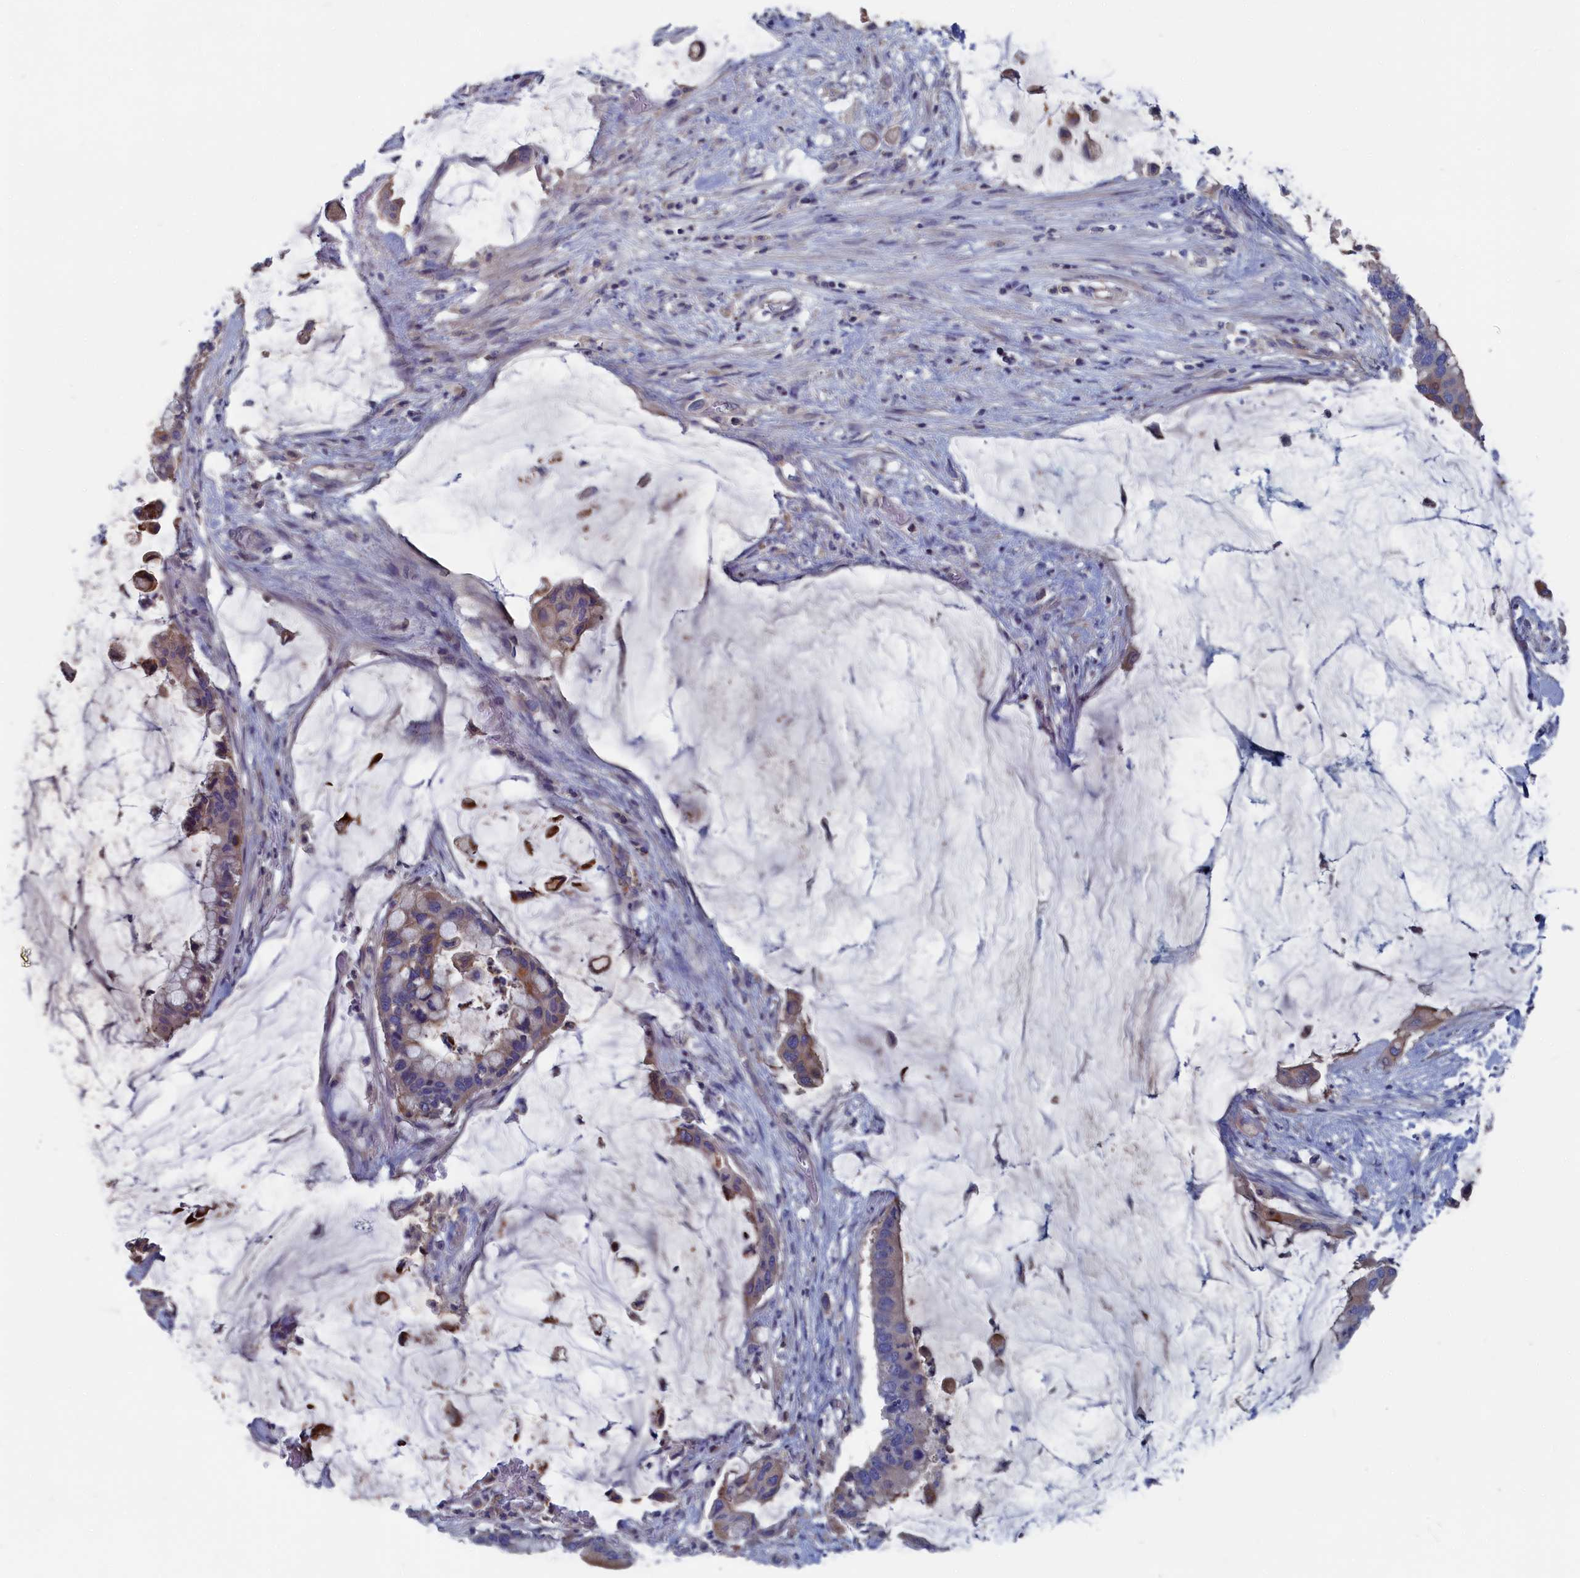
{"staining": {"intensity": "weak", "quantity": "25%-75%", "location": "cytoplasmic/membranous"}, "tissue": "pancreatic cancer", "cell_type": "Tumor cells", "image_type": "cancer", "snomed": [{"axis": "morphology", "description": "Adenocarcinoma, NOS"}, {"axis": "topography", "description": "Pancreas"}], "caption": "A brown stain labels weak cytoplasmic/membranous expression of a protein in pancreatic adenocarcinoma tumor cells. The protein of interest is shown in brown color, while the nuclei are stained blue.", "gene": "CEND1", "patient": {"sex": "male", "age": 41}}